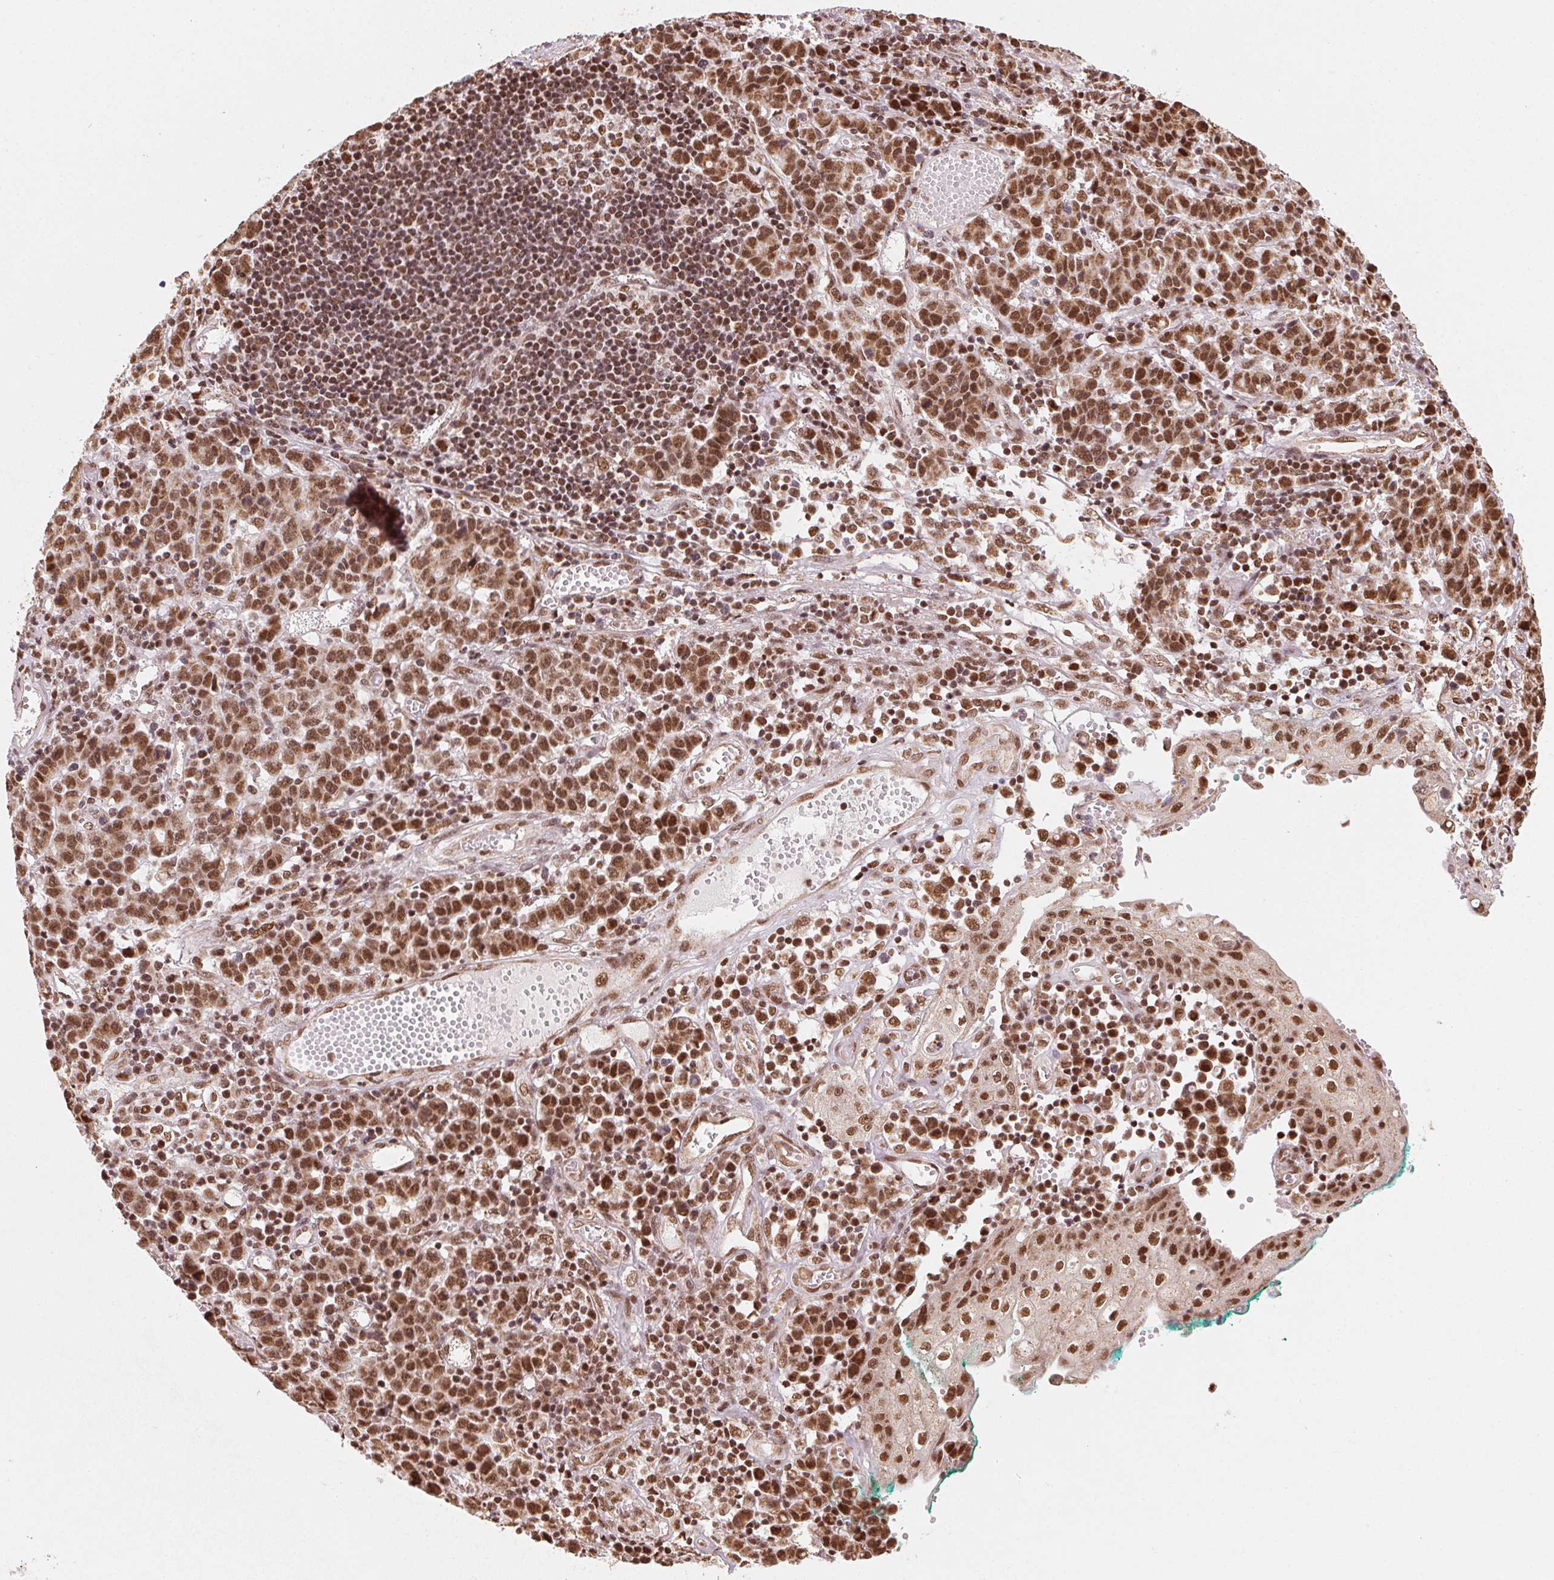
{"staining": {"intensity": "moderate", "quantity": ">75%", "location": "nuclear"}, "tissue": "stomach cancer", "cell_type": "Tumor cells", "image_type": "cancer", "snomed": [{"axis": "morphology", "description": "Adenocarcinoma, NOS"}, {"axis": "topography", "description": "Stomach, upper"}], "caption": "Human adenocarcinoma (stomach) stained with a protein marker exhibits moderate staining in tumor cells.", "gene": "TOPORS", "patient": {"sex": "male", "age": 69}}